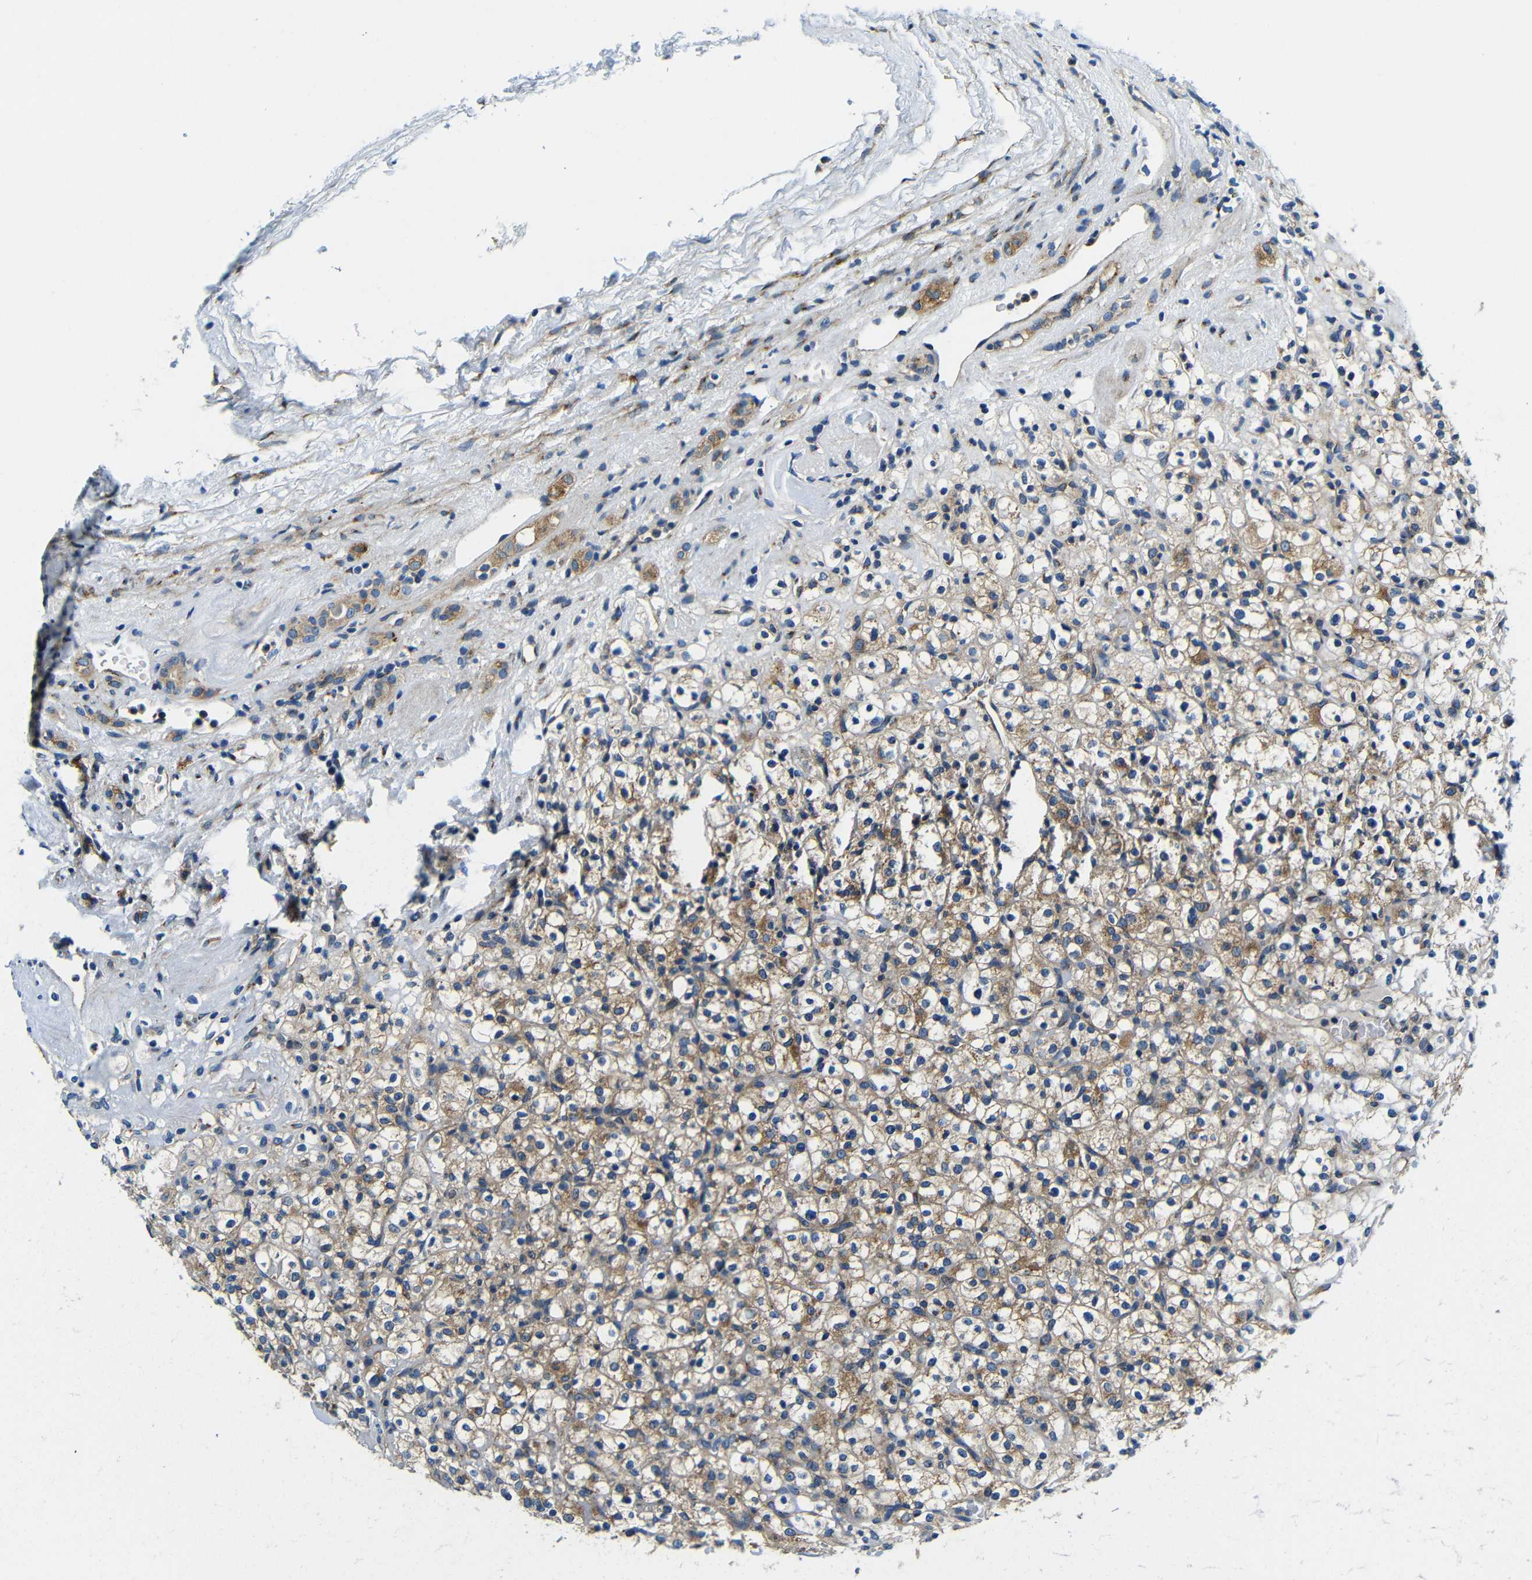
{"staining": {"intensity": "moderate", "quantity": ">75%", "location": "cytoplasmic/membranous"}, "tissue": "renal cancer", "cell_type": "Tumor cells", "image_type": "cancer", "snomed": [{"axis": "morphology", "description": "Normal tissue, NOS"}, {"axis": "morphology", "description": "Adenocarcinoma, NOS"}, {"axis": "topography", "description": "Kidney"}], "caption": "Renal cancer (adenocarcinoma) stained with a protein marker shows moderate staining in tumor cells.", "gene": "USO1", "patient": {"sex": "female", "age": 72}}